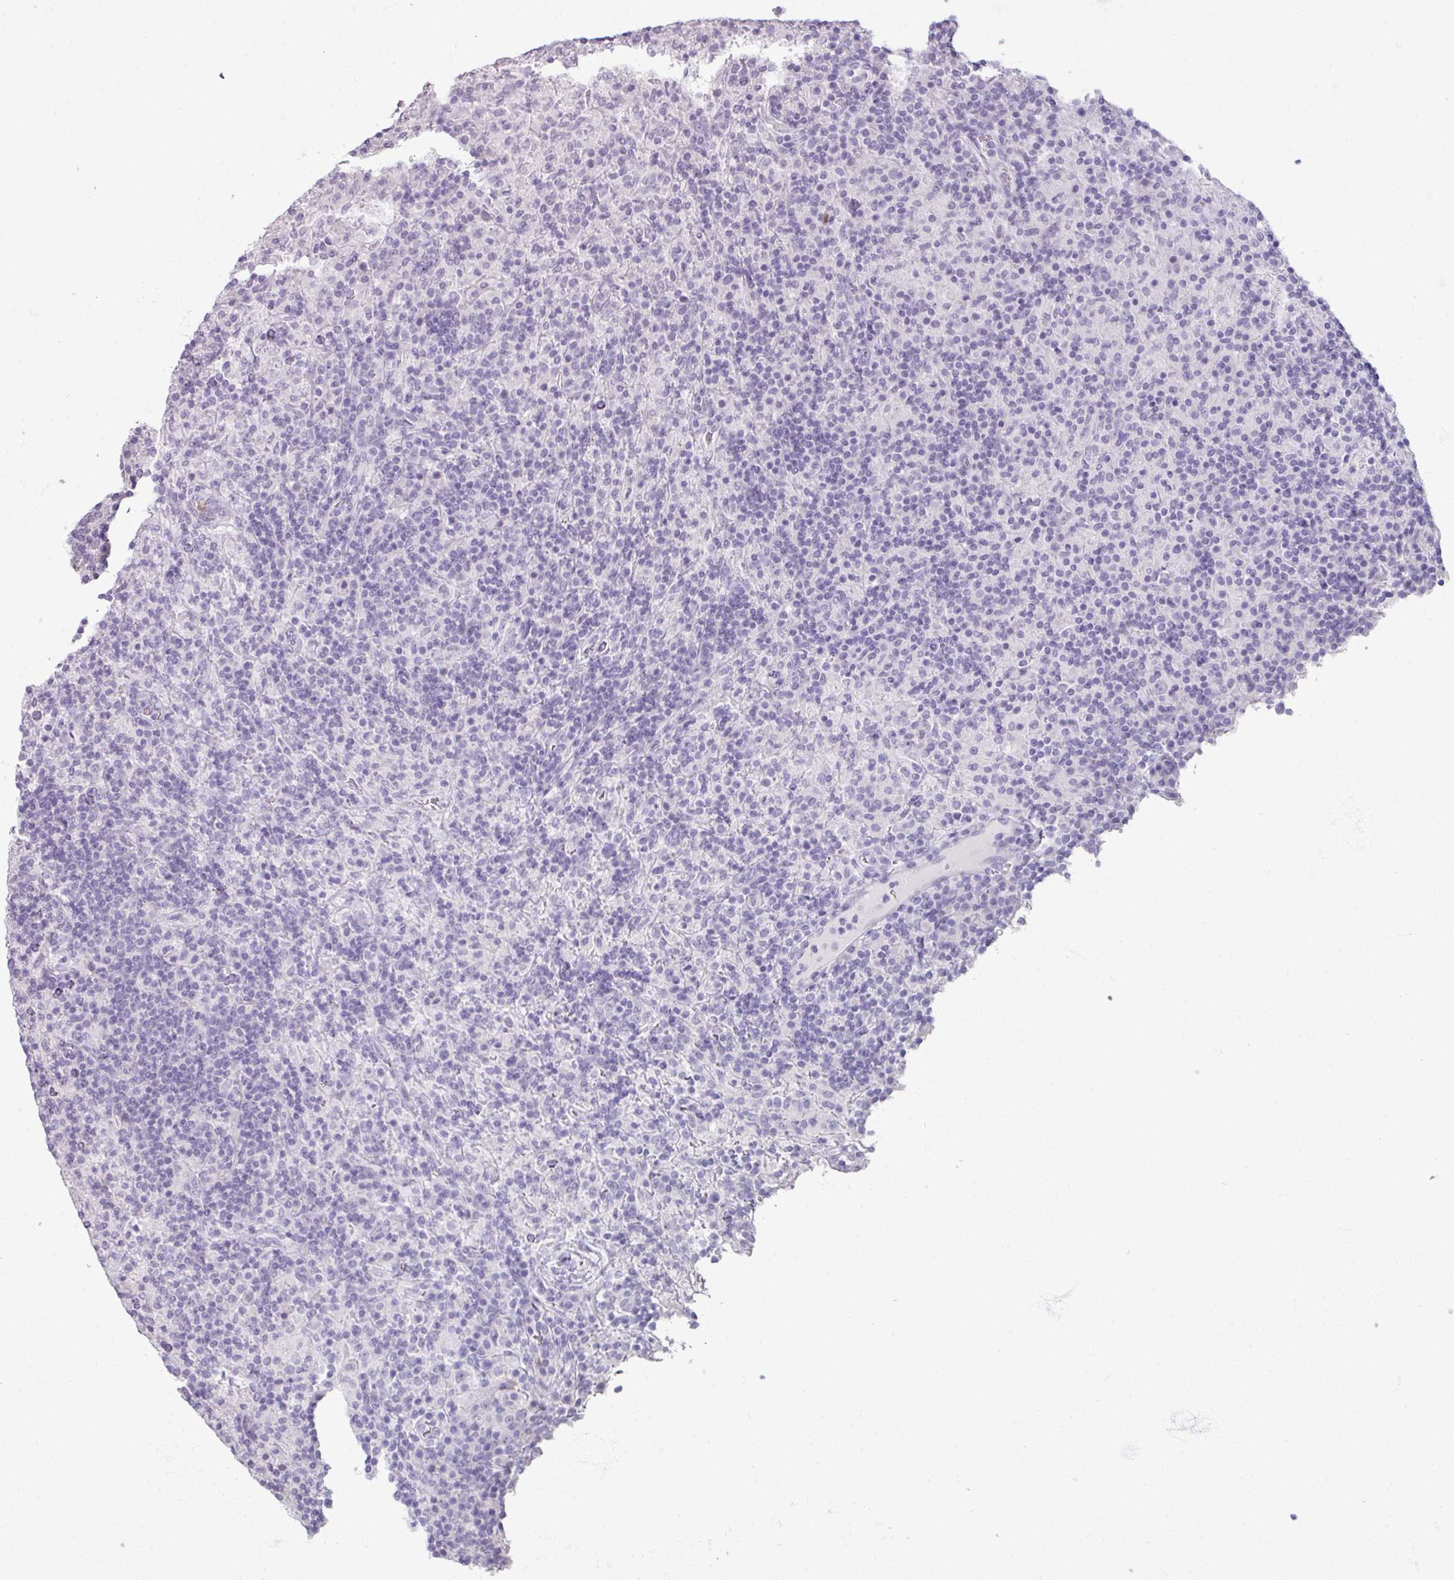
{"staining": {"intensity": "negative", "quantity": "none", "location": "none"}, "tissue": "lymphoma", "cell_type": "Tumor cells", "image_type": "cancer", "snomed": [{"axis": "morphology", "description": "Hodgkin's disease, NOS"}, {"axis": "topography", "description": "Lymph node"}], "caption": "A high-resolution histopathology image shows immunohistochemistry (IHC) staining of Hodgkin's disease, which shows no significant staining in tumor cells.", "gene": "ARG1", "patient": {"sex": "male", "age": 70}}